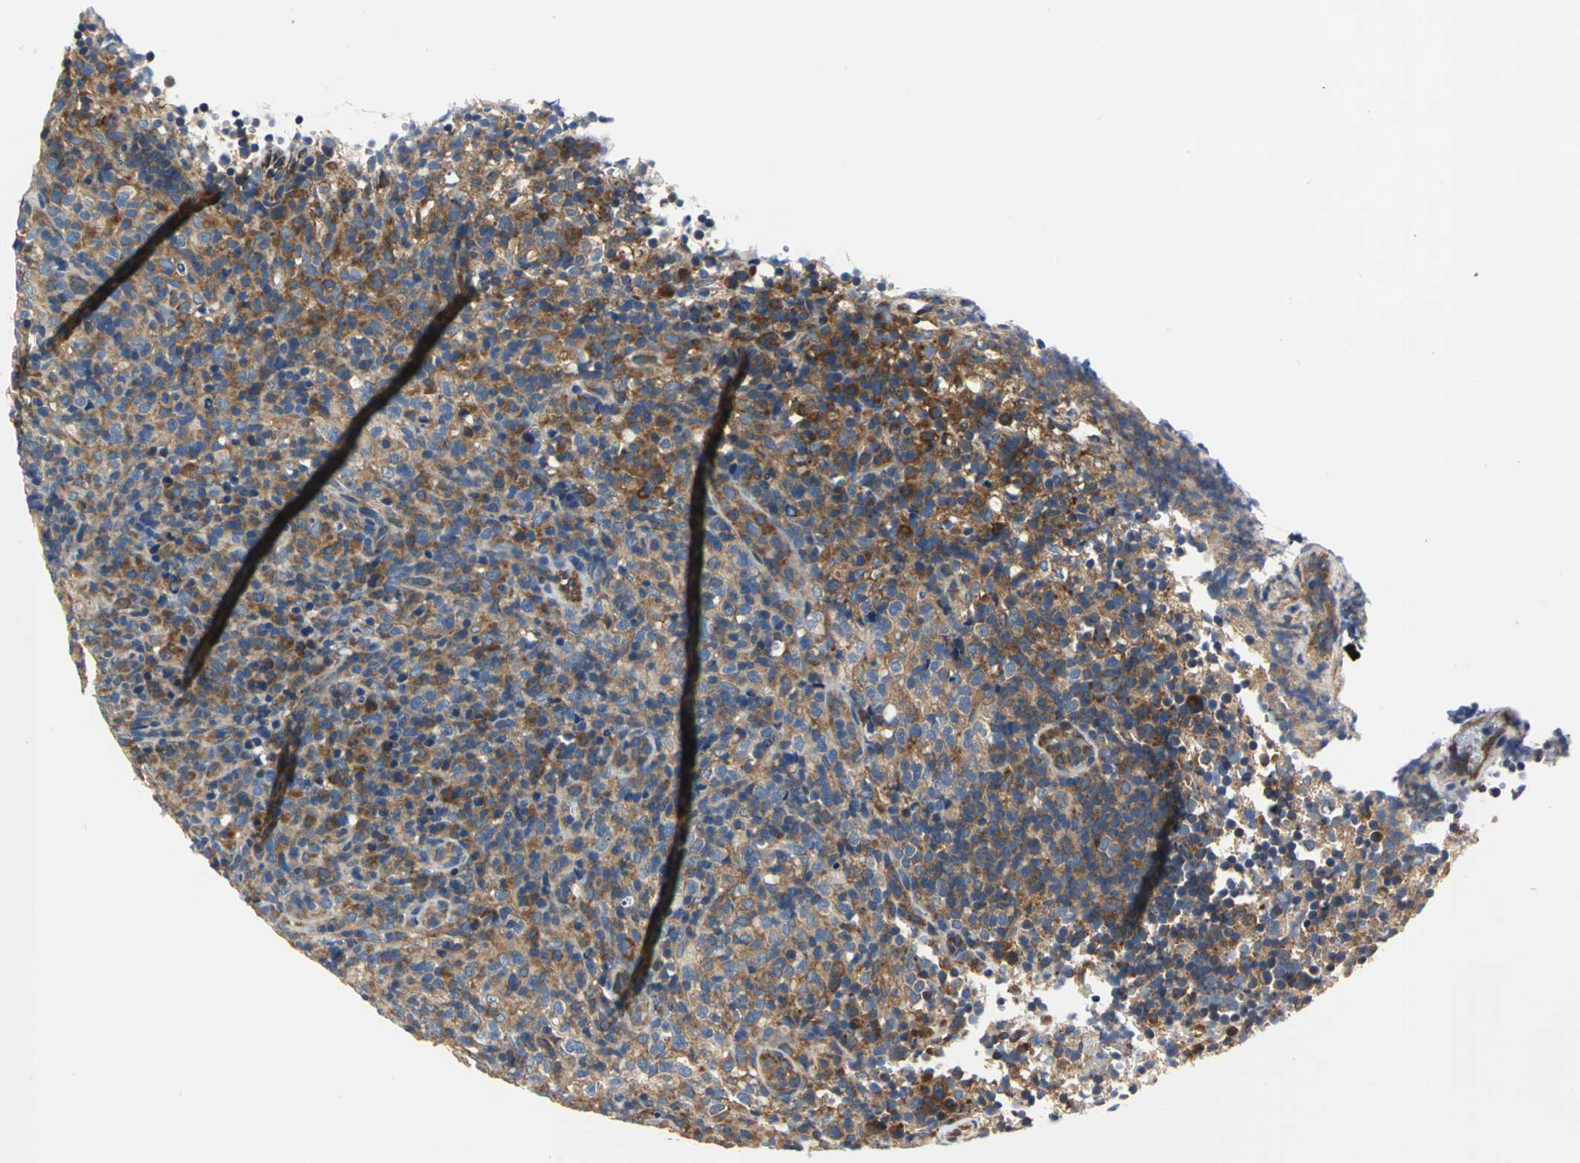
{"staining": {"intensity": "strong", "quantity": ">75%", "location": "cytoplasmic/membranous"}, "tissue": "lymphoma", "cell_type": "Tumor cells", "image_type": "cancer", "snomed": [{"axis": "morphology", "description": "Malignant lymphoma, non-Hodgkin's type, High grade"}, {"axis": "topography", "description": "Lymph node"}], "caption": "Lymphoma stained with a brown dye reveals strong cytoplasmic/membranous positive positivity in approximately >75% of tumor cells.", "gene": "TRIM25", "patient": {"sex": "female", "age": 76}}